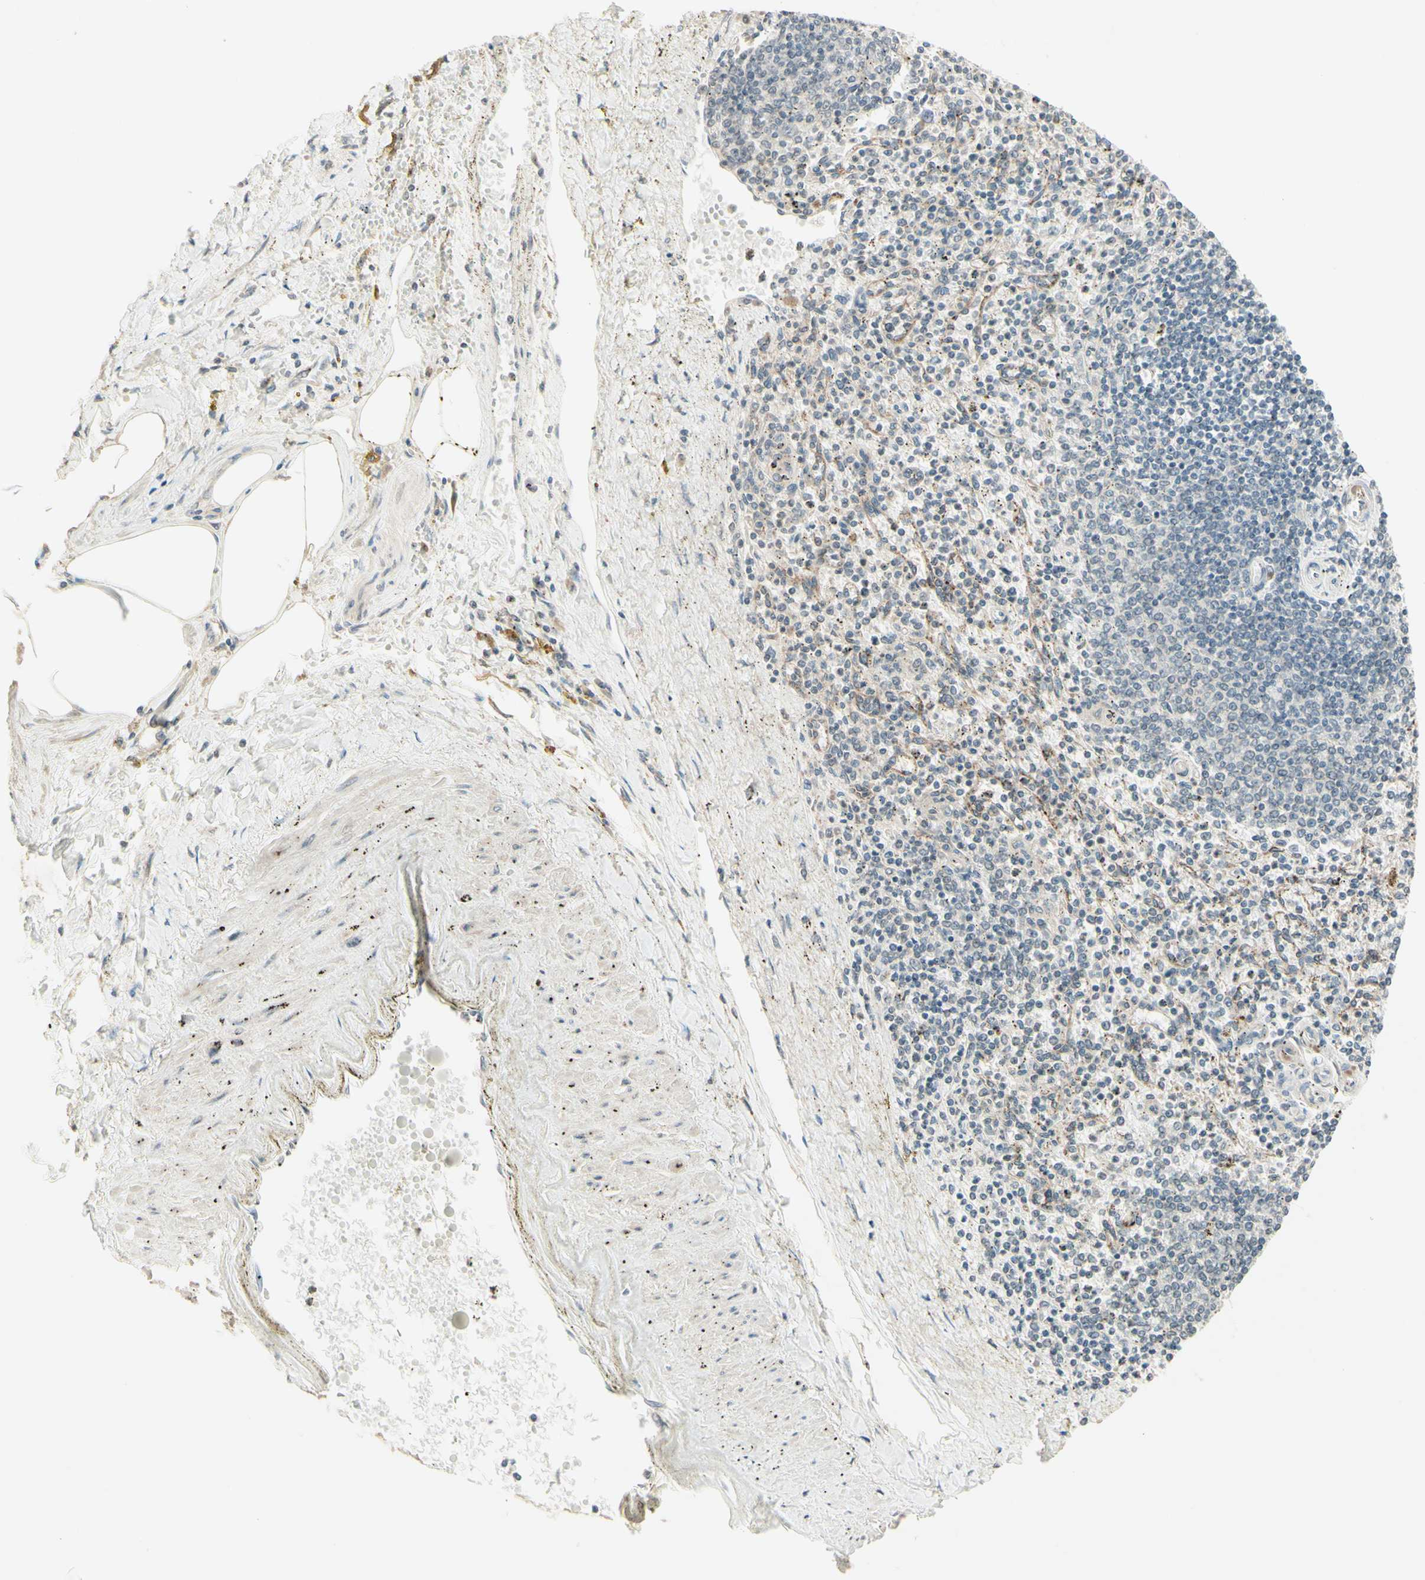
{"staining": {"intensity": "negative", "quantity": "none", "location": "none"}, "tissue": "spleen", "cell_type": "Cells in red pulp", "image_type": "normal", "snomed": [{"axis": "morphology", "description": "Normal tissue, NOS"}, {"axis": "topography", "description": "Spleen"}], "caption": "IHC of normal human spleen shows no staining in cells in red pulp.", "gene": "ZW10", "patient": {"sex": "male", "age": 72}}